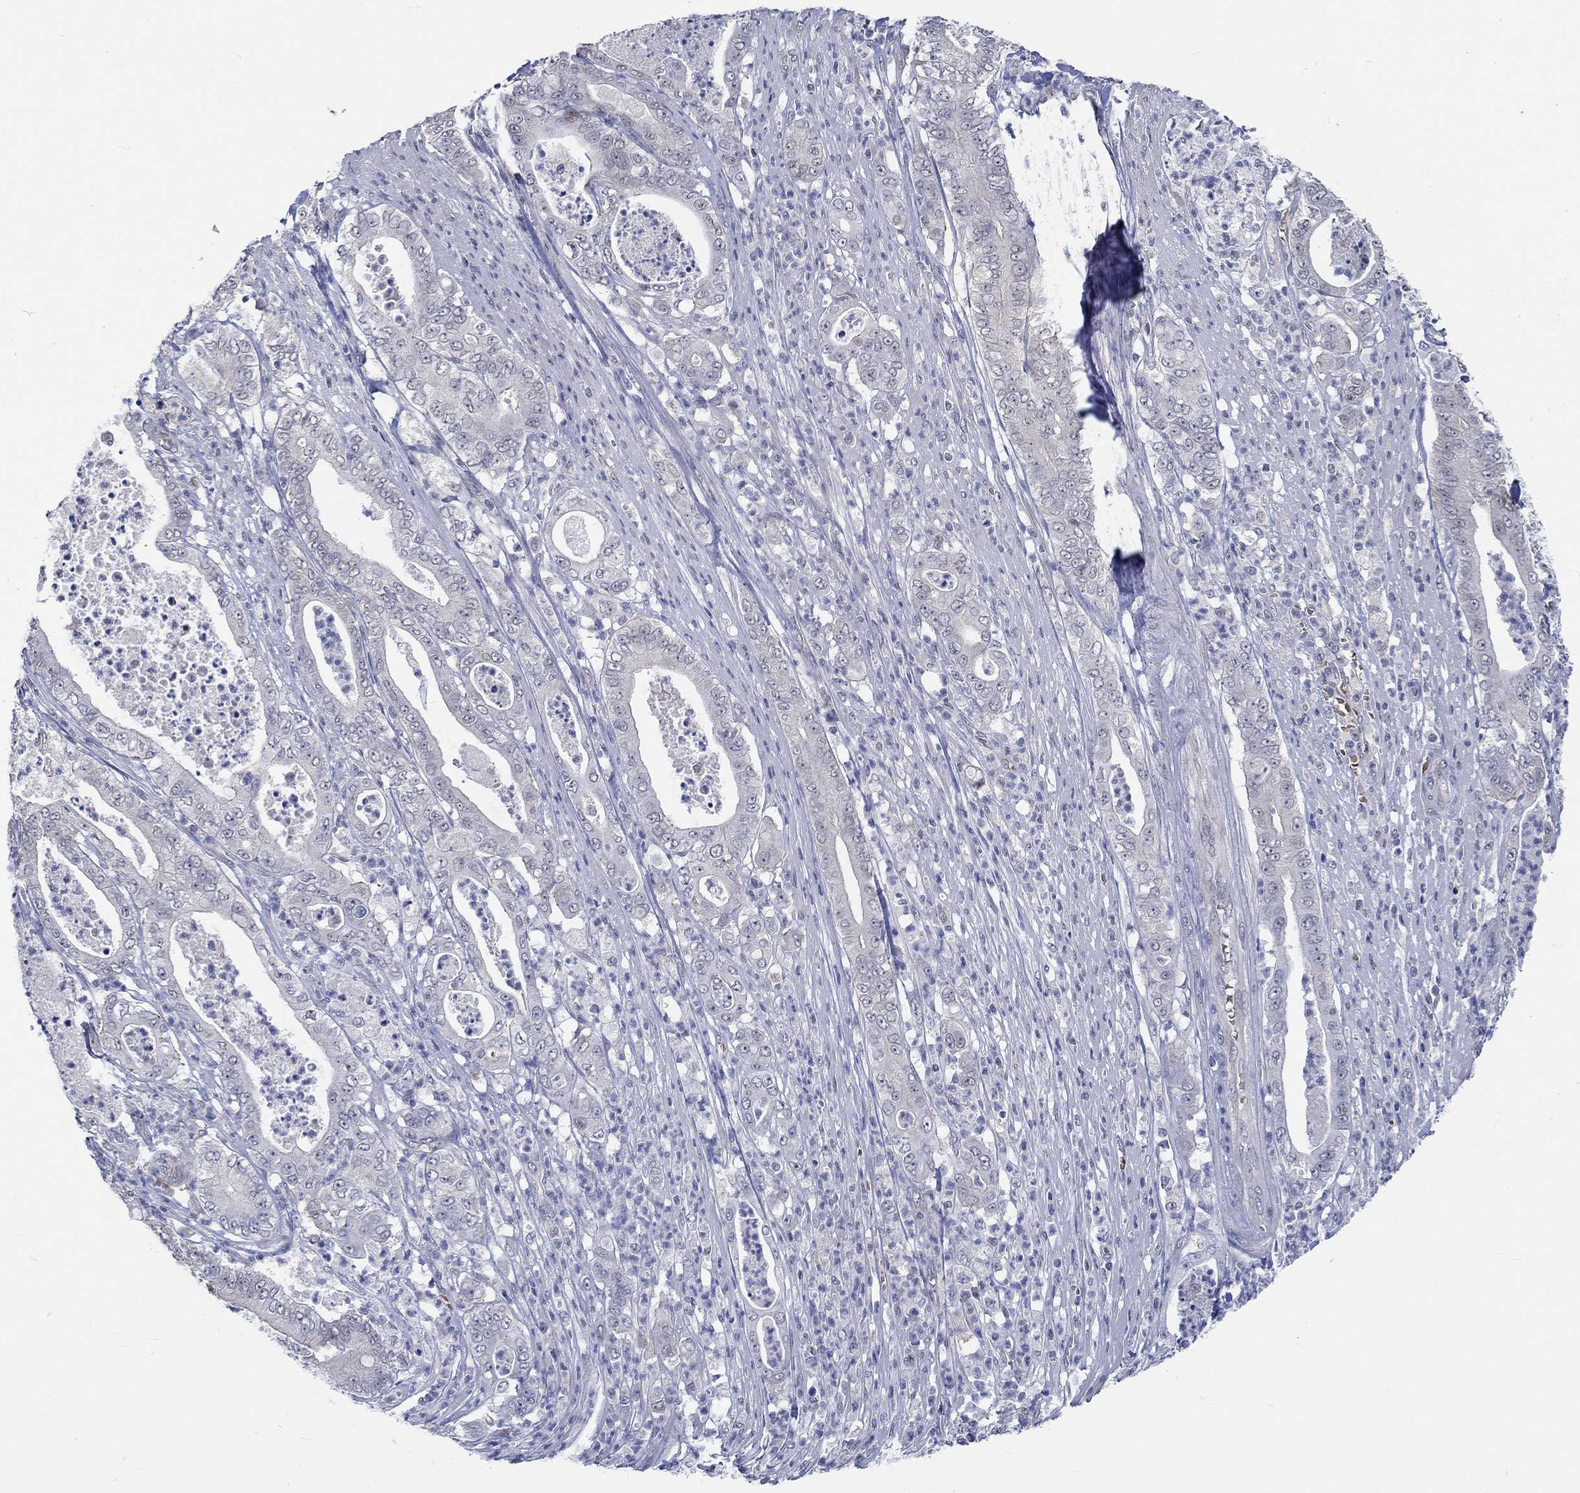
{"staining": {"intensity": "negative", "quantity": "none", "location": "none"}, "tissue": "pancreatic cancer", "cell_type": "Tumor cells", "image_type": "cancer", "snomed": [{"axis": "morphology", "description": "Adenocarcinoma, NOS"}, {"axis": "topography", "description": "Pancreas"}], "caption": "Immunohistochemistry micrograph of neoplastic tissue: human pancreatic cancer (adenocarcinoma) stained with DAB exhibits no significant protein positivity in tumor cells.", "gene": "WASF1", "patient": {"sex": "male", "age": 71}}